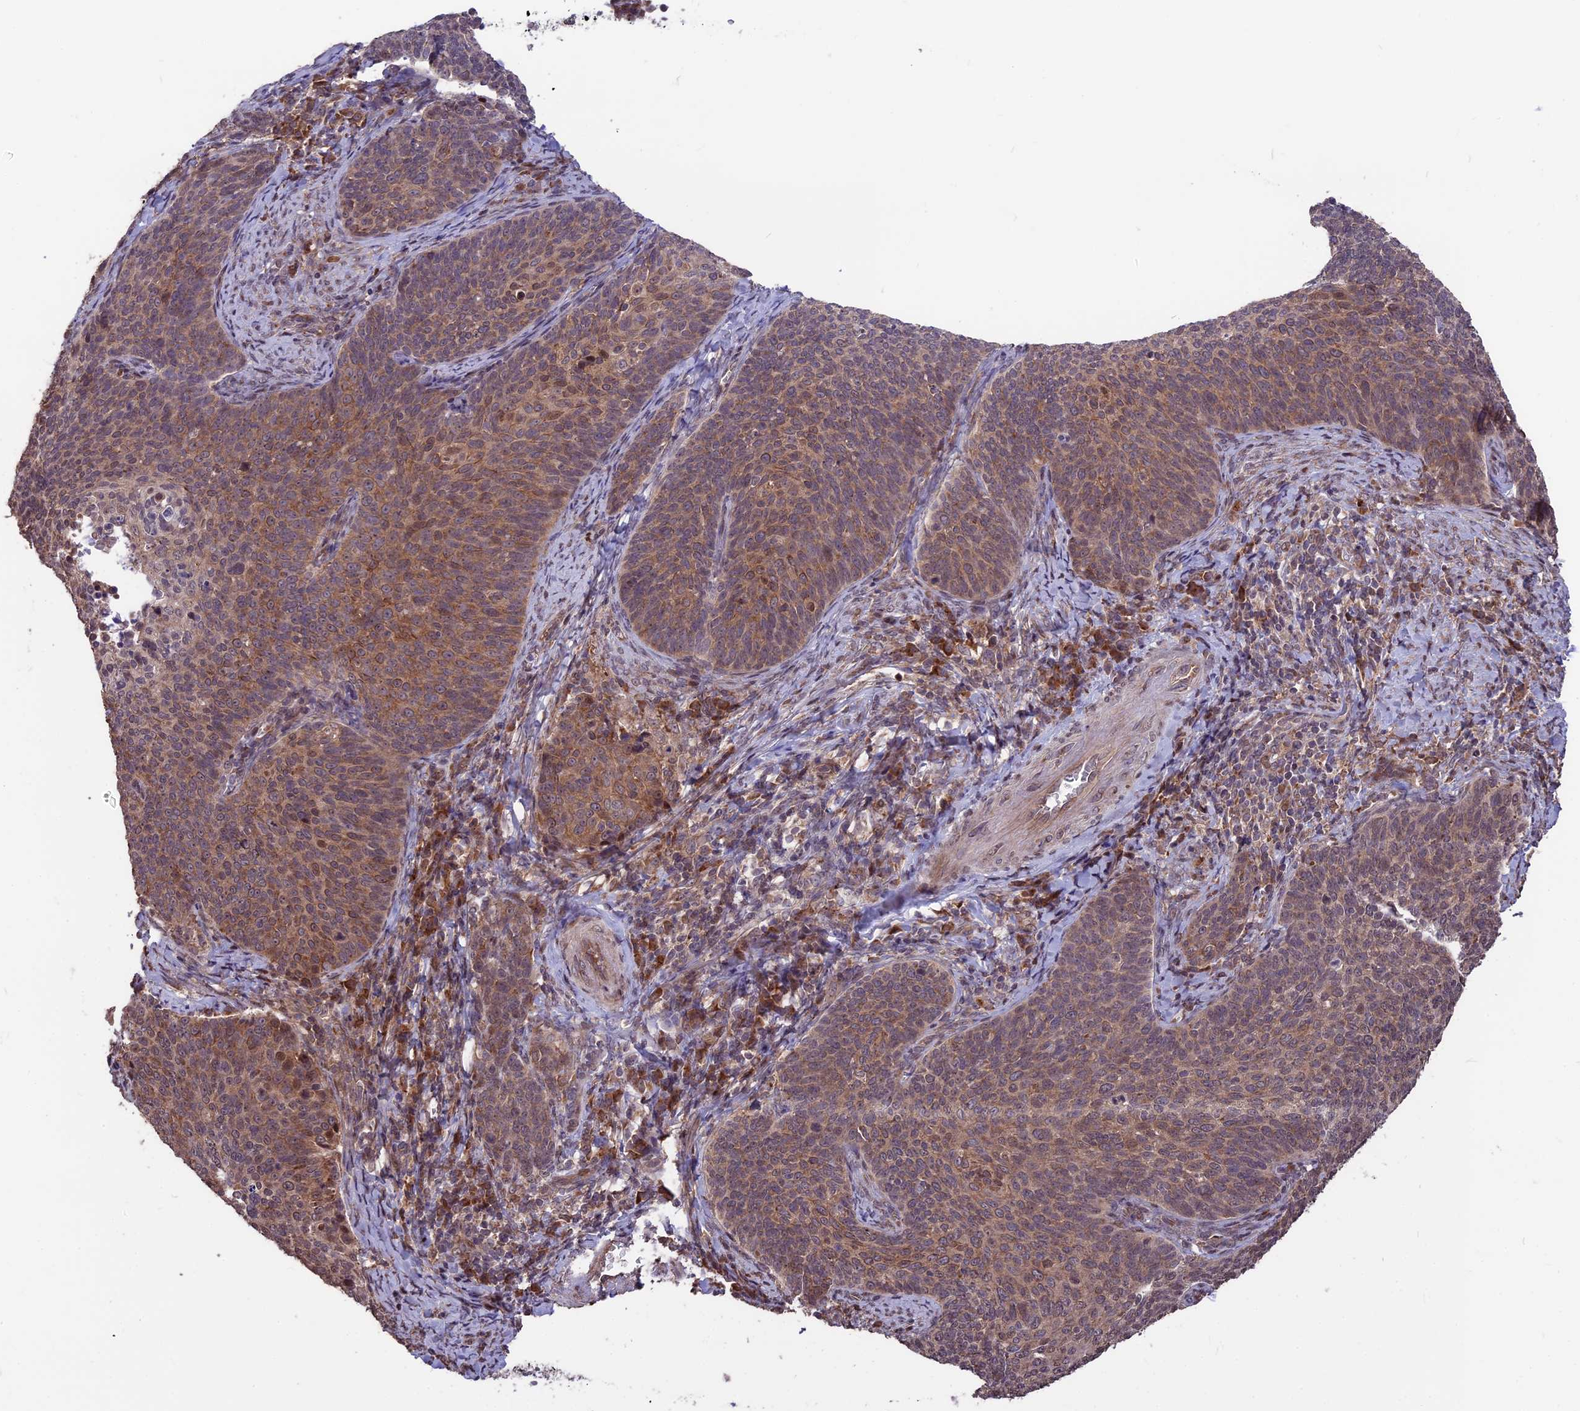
{"staining": {"intensity": "weak", "quantity": ">75%", "location": "cytoplasmic/membranous,nuclear"}, "tissue": "cervical cancer", "cell_type": "Tumor cells", "image_type": "cancer", "snomed": [{"axis": "morphology", "description": "Normal tissue, NOS"}, {"axis": "morphology", "description": "Squamous cell carcinoma, NOS"}, {"axis": "topography", "description": "Cervix"}], "caption": "Human squamous cell carcinoma (cervical) stained with a brown dye shows weak cytoplasmic/membranous and nuclear positive expression in approximately >75% of tumor cells.", "gene": "ZNF598", "patient": {"sex": "female", "age": 39}}